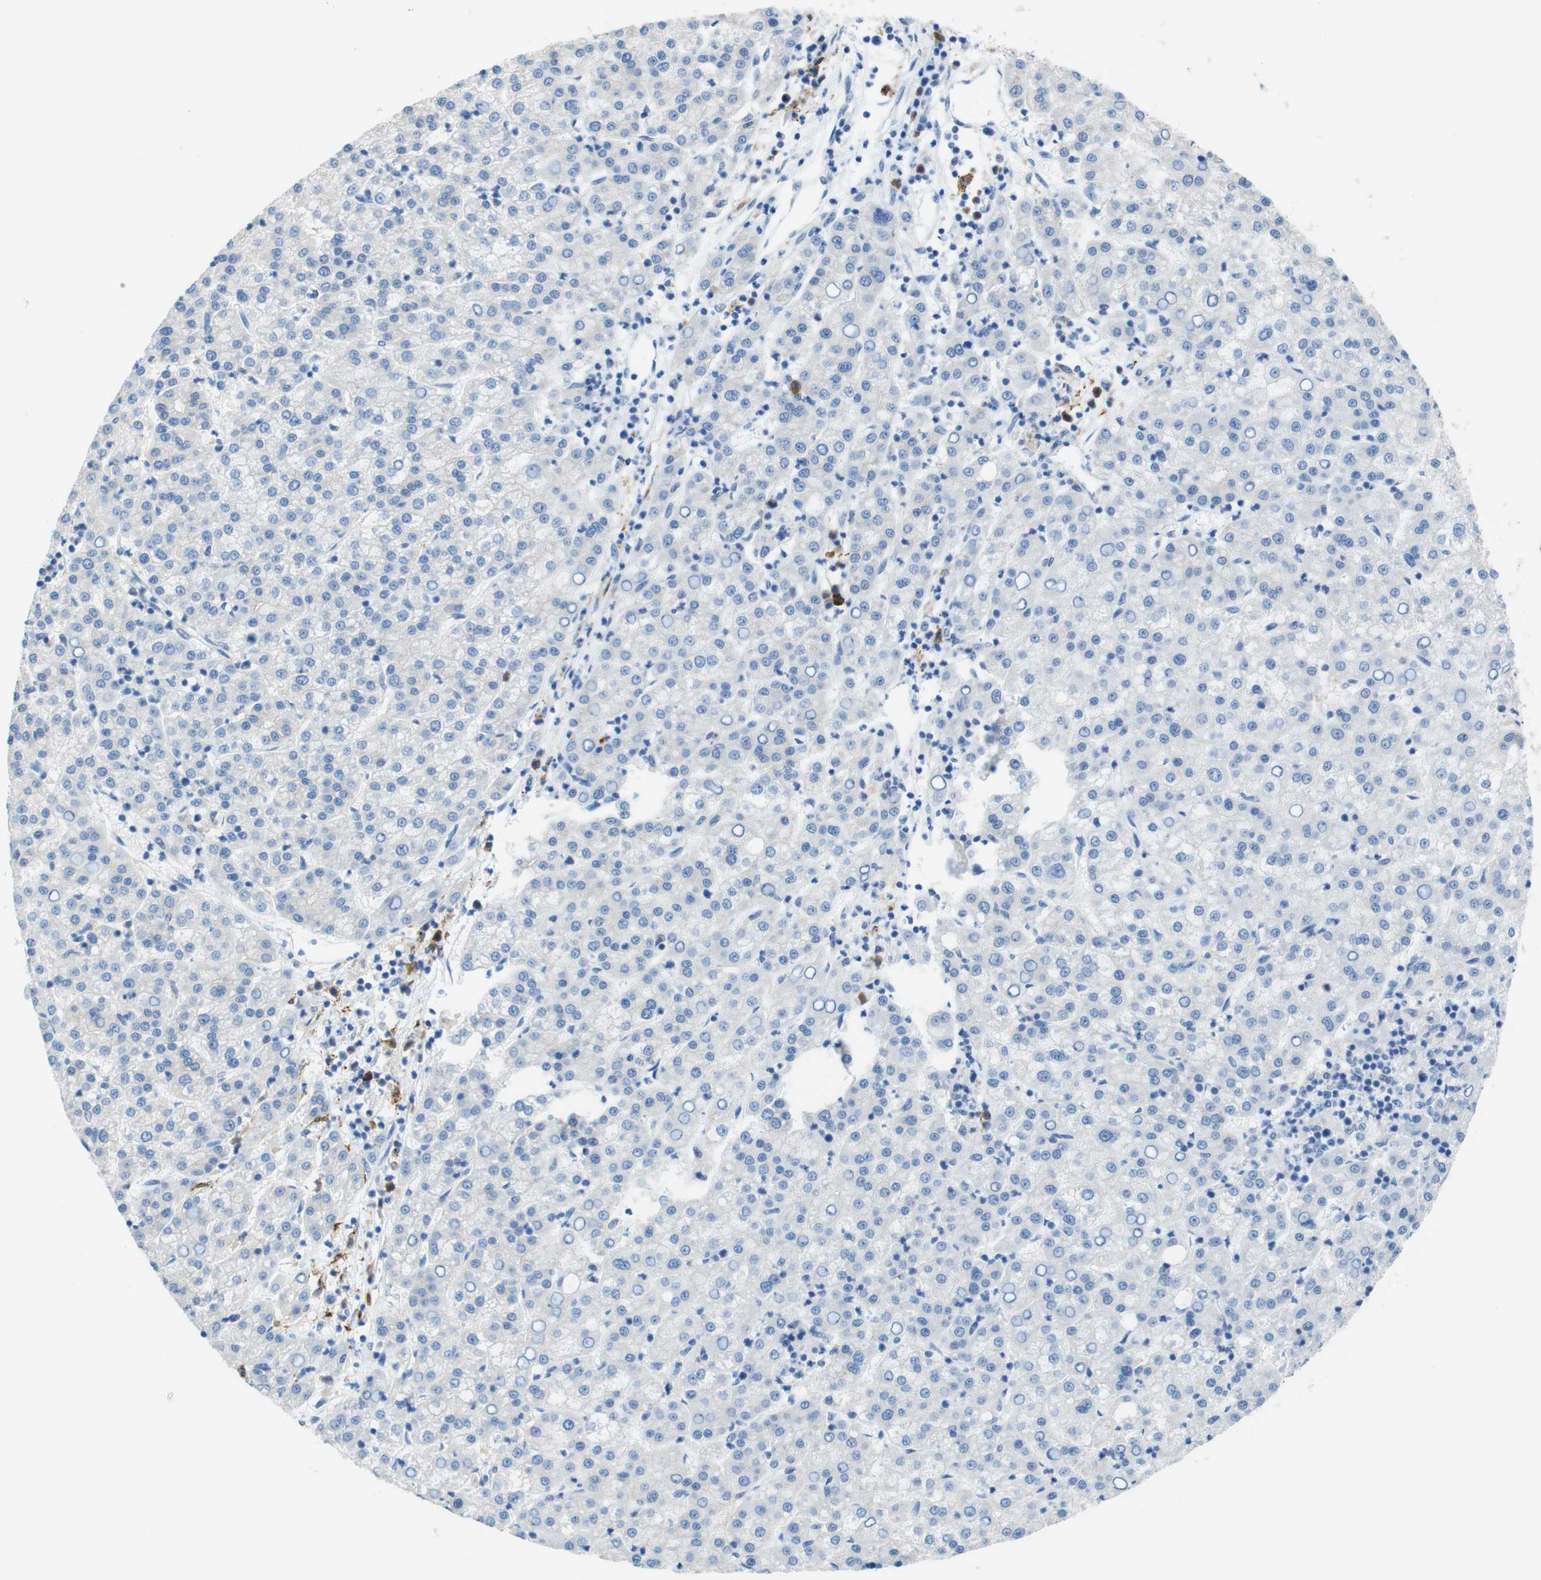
{"staining": {"intensity": "negative", "quantity": "none", "location": "none"}, "tissue": "liver cancer", "cell_type": "Tumor cells", "image_type": "cancer", "snomed": [{"axis": "morphology", "description": "Carcinoma, Hepatocellular, NOS"}, {"axis": "topography", "description": "Liver"}], "caption": "A high-resolution histopathology image shows immunohistochemistry (IHC) staining of liver cancer, which demonstrates no significant expression in tumor cells. (DAB IHC, high magnification).", "gene": "CLMN", "patient": {"sex": "female", "age": 58}}